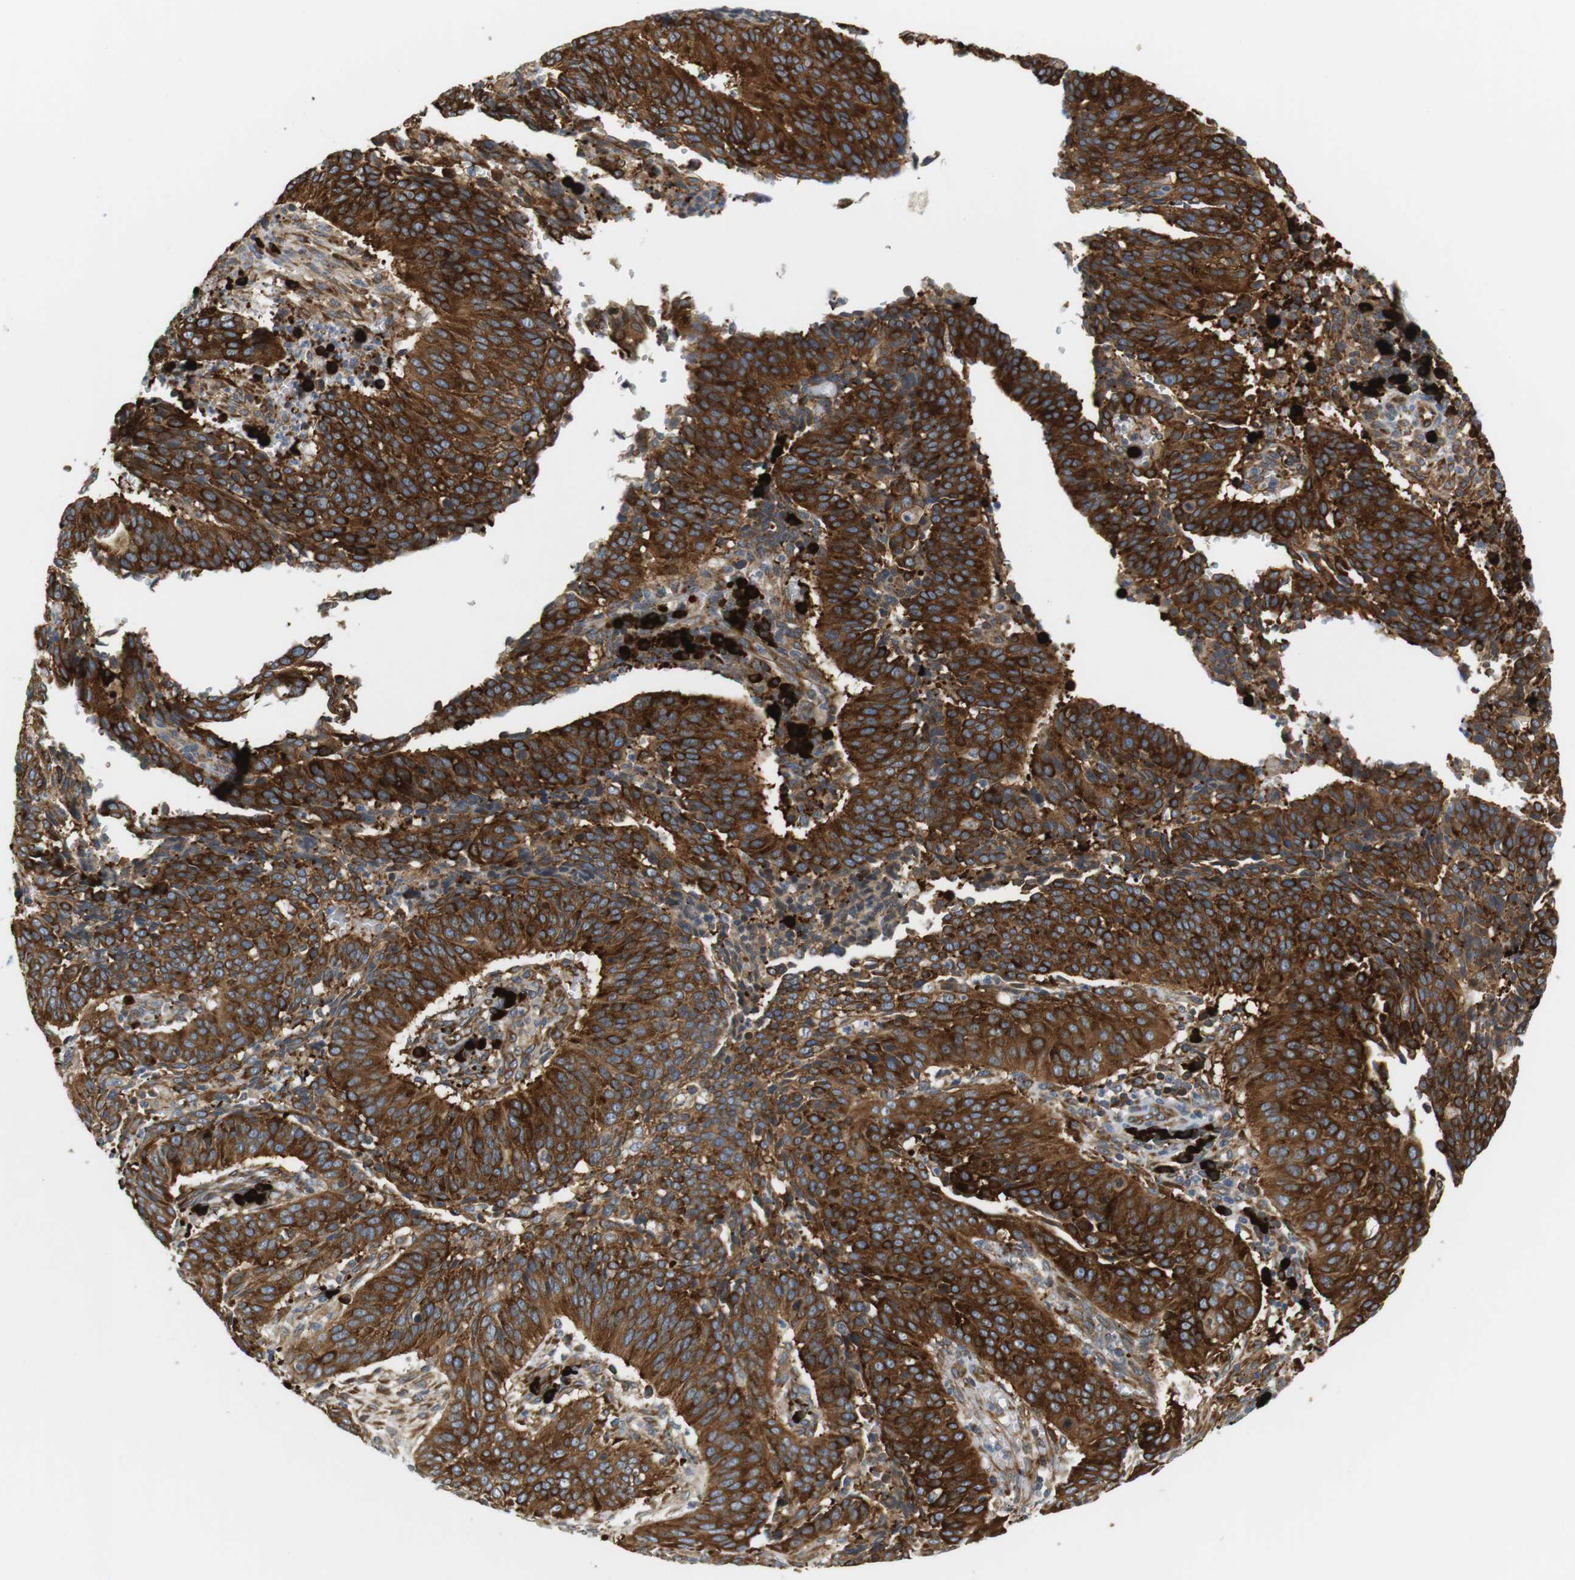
{"staining": {"intensity": "strong", "quantity": ">75%", "location": "cytoplasmic/membranous"}, "tissue": "cervical cancer", "cell_type": "Tumor cells", "image_type": "cancer", "snomed": [{"axis": "morphology", "description": "Normal tissue, NOS"}, {"axis": "morphology", "description": "Squamous cell carcinoma, NOS"}, {"axis": "topography", "description": "Cervix"}], "caption": "A micrograph showing strong cytoplasmic/membranous expression in about >75% of tumor cells in squamous cell carcinoma (cervical), as visualized by brown immunohistochemical staining.", "gene": "TMEM200A", "patient": {"sex": "female", "age": 39}}